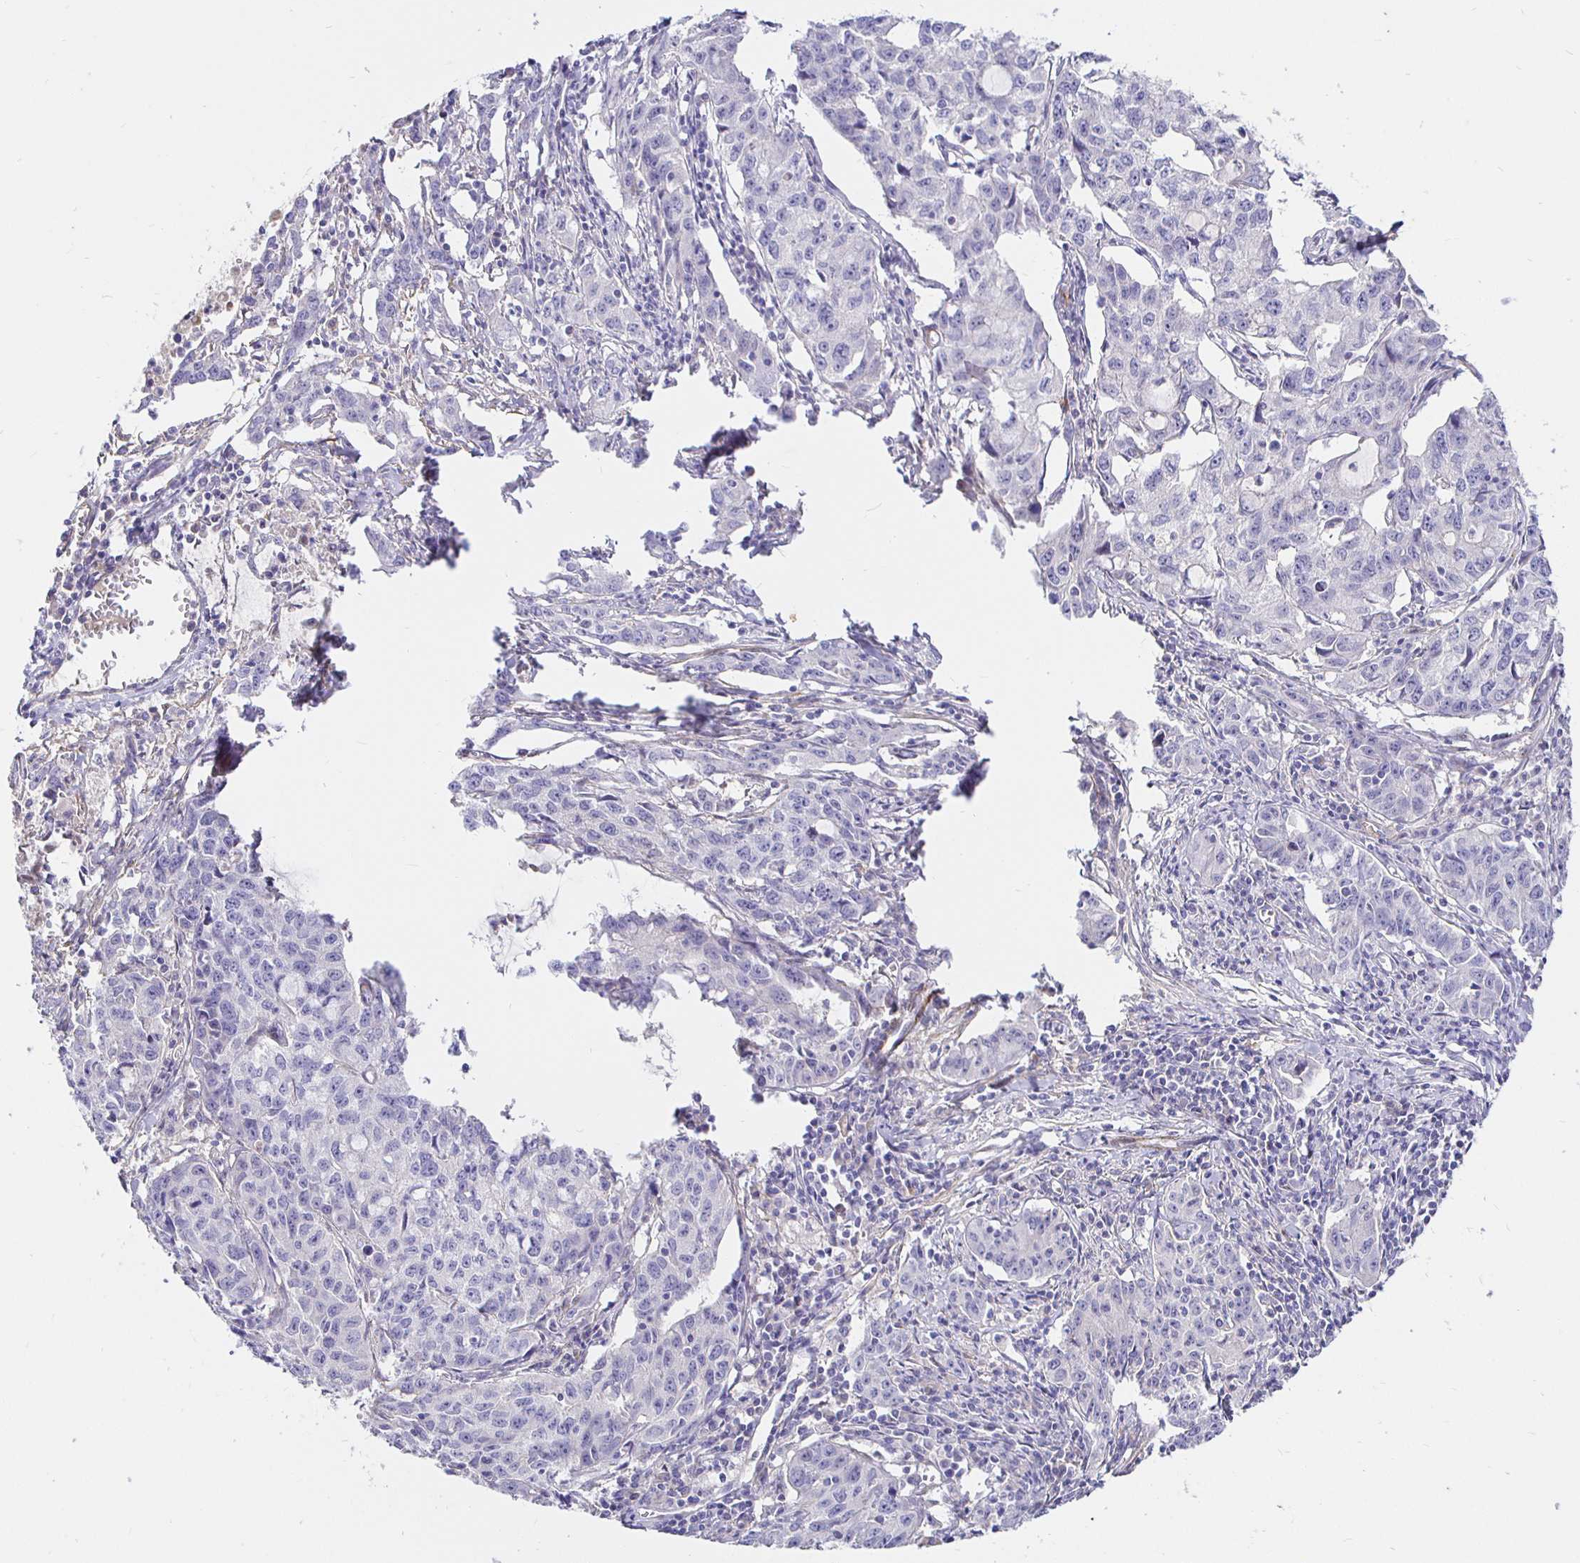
{"staining": {"intensity": "negative", "quantity": "none", "location": "none"}, "tissue": "cervical cancer", "cell_type": "Tumor cells", "image_type": "cancer", "snomed": [{"axis": "morphology", "description": "Squamous cell carcinoma, NOS"}, {"axis": "topography", "description": "Cervix"}], "caption": "Human cervical cancer stained for a protein using IHC exhibits no positivity in tumor cells.", "gene": "PALM2AKAP2", "patient": {"sex": "female", "age": 28}}